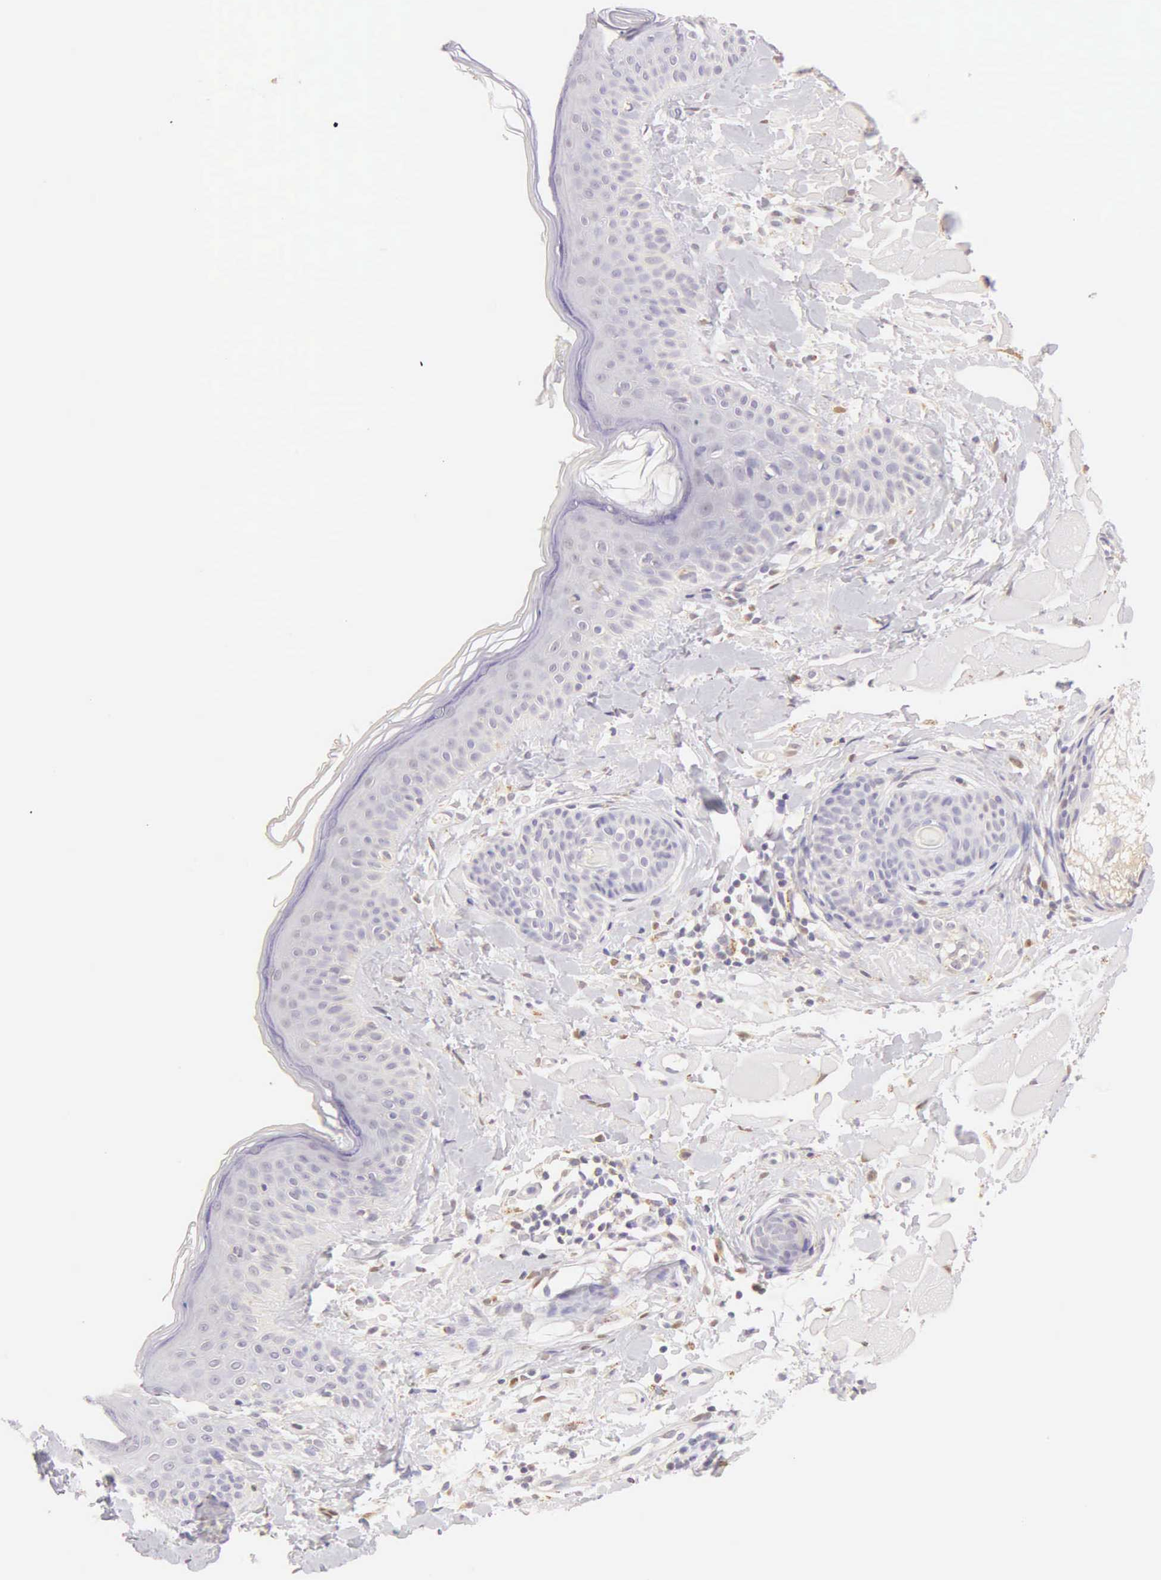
{"staining": {"intensity": "weak", "quantity": ">75%", "location": "cytoplasmic/membranous"}, "tissue": "skin", "cell_type": "Fibroblasts", "image_type": "normal", "snomed": [{"axis": "morphology", "description": "Normal tissue, NOS"}, {"axis": "topography", "description": "Skin"}], "caption": "Skin stained for a protein (brown) exhibits weak cytoplasmic/membranous positive positivity in approximately >75% of fibroblasts.", "gene": "ESR1", "patient": {"sex": "male", "age": 86}}